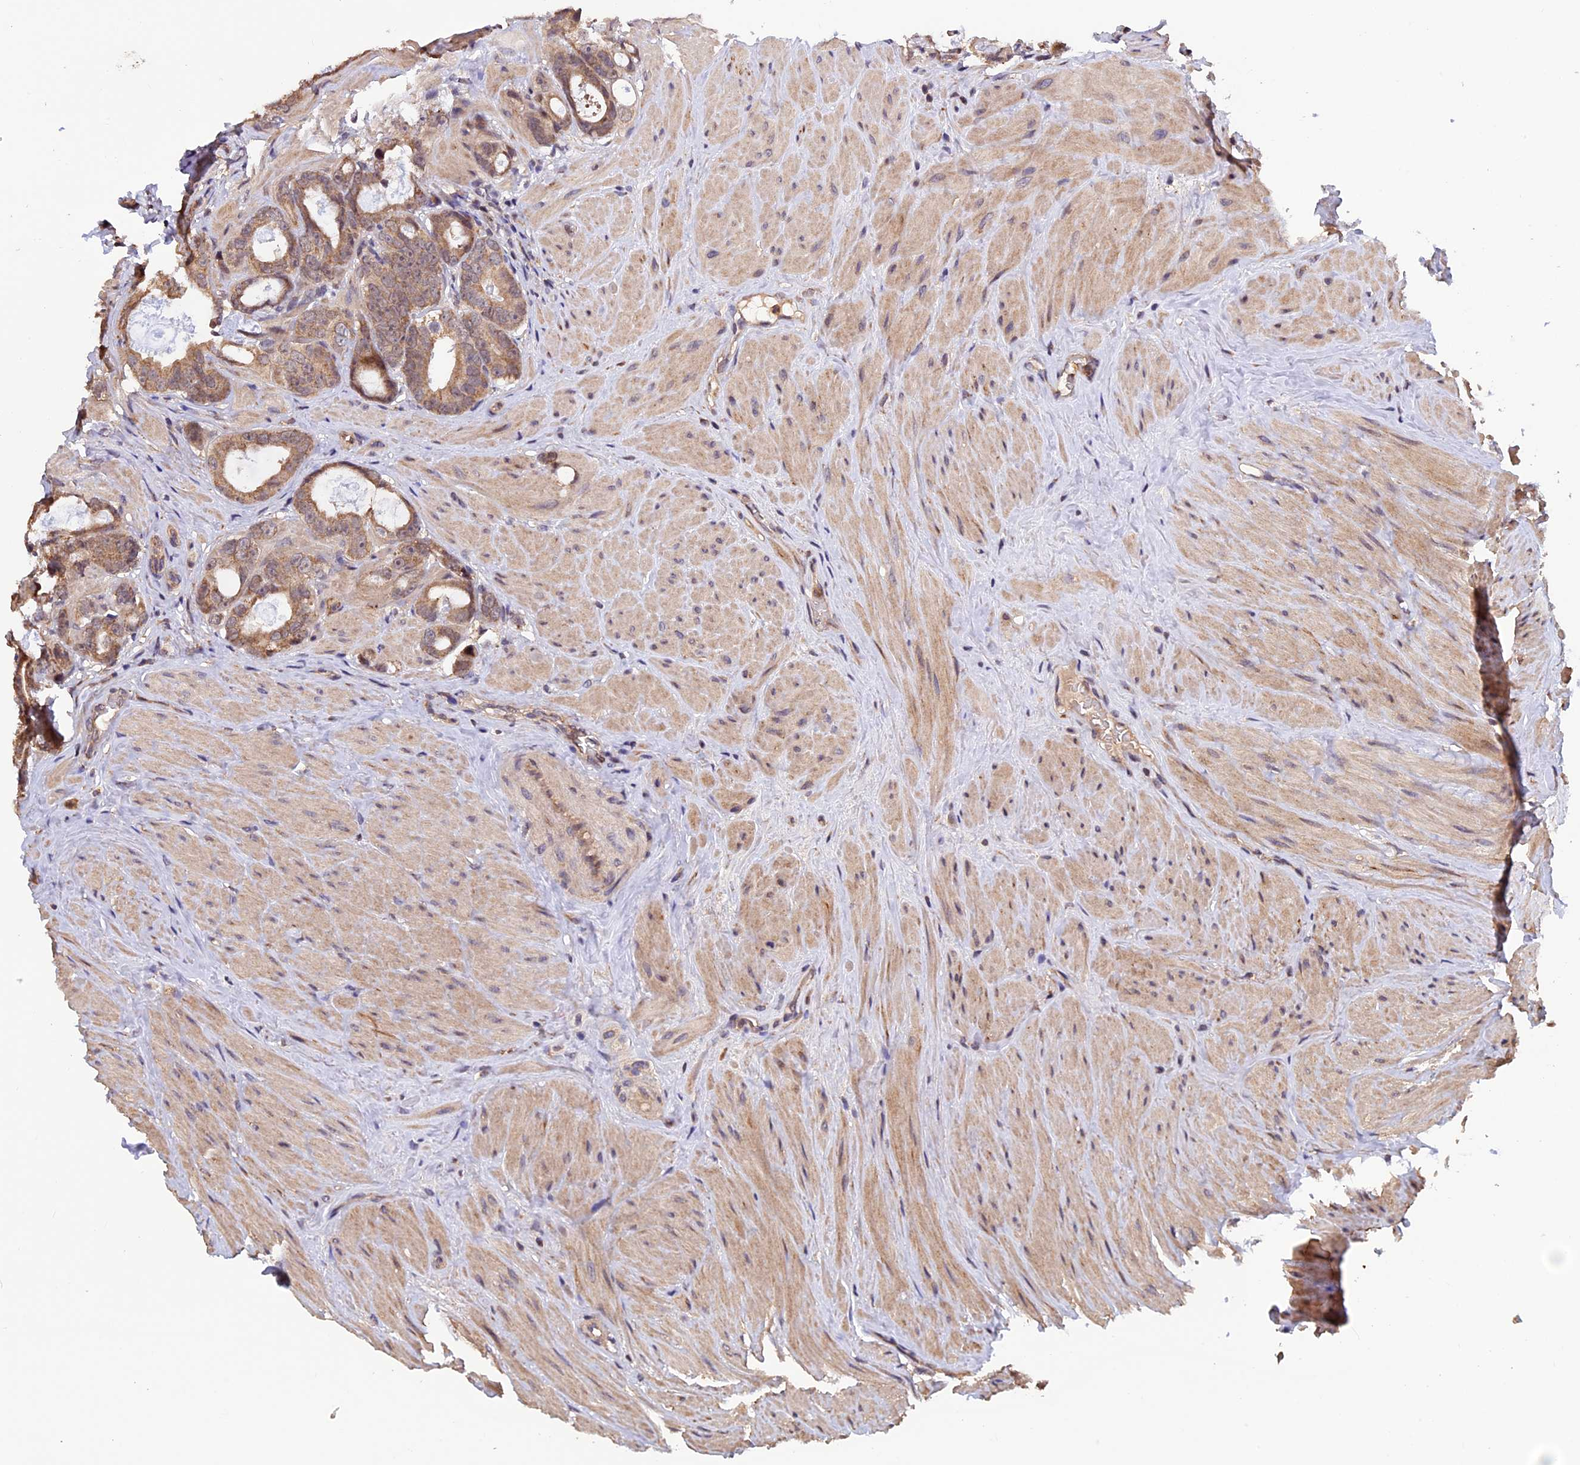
{"staining": {"intensity": "moderate", "quantity": ">75%", "location": "cytoplasmic/membranous"}, "tissue": "prostate cancer", "cell_type": "Tumor cells", "image_type": "cancer", "snomed": [{"axis": "morphology", "description": "Adenocarcinoma, Low grade"}, {"axis": "topography", "description": "Prostate"}], "caption": "About >75% of tumor cells in prostate cancer (low-grade adenocarcinoma) reveal moderate cytoplasmic/membranous protein positivity as visualized by brown immunohistochemical staining.", "gene": "PKD2L2", "patient": {"sex": "male", "age": 71}}